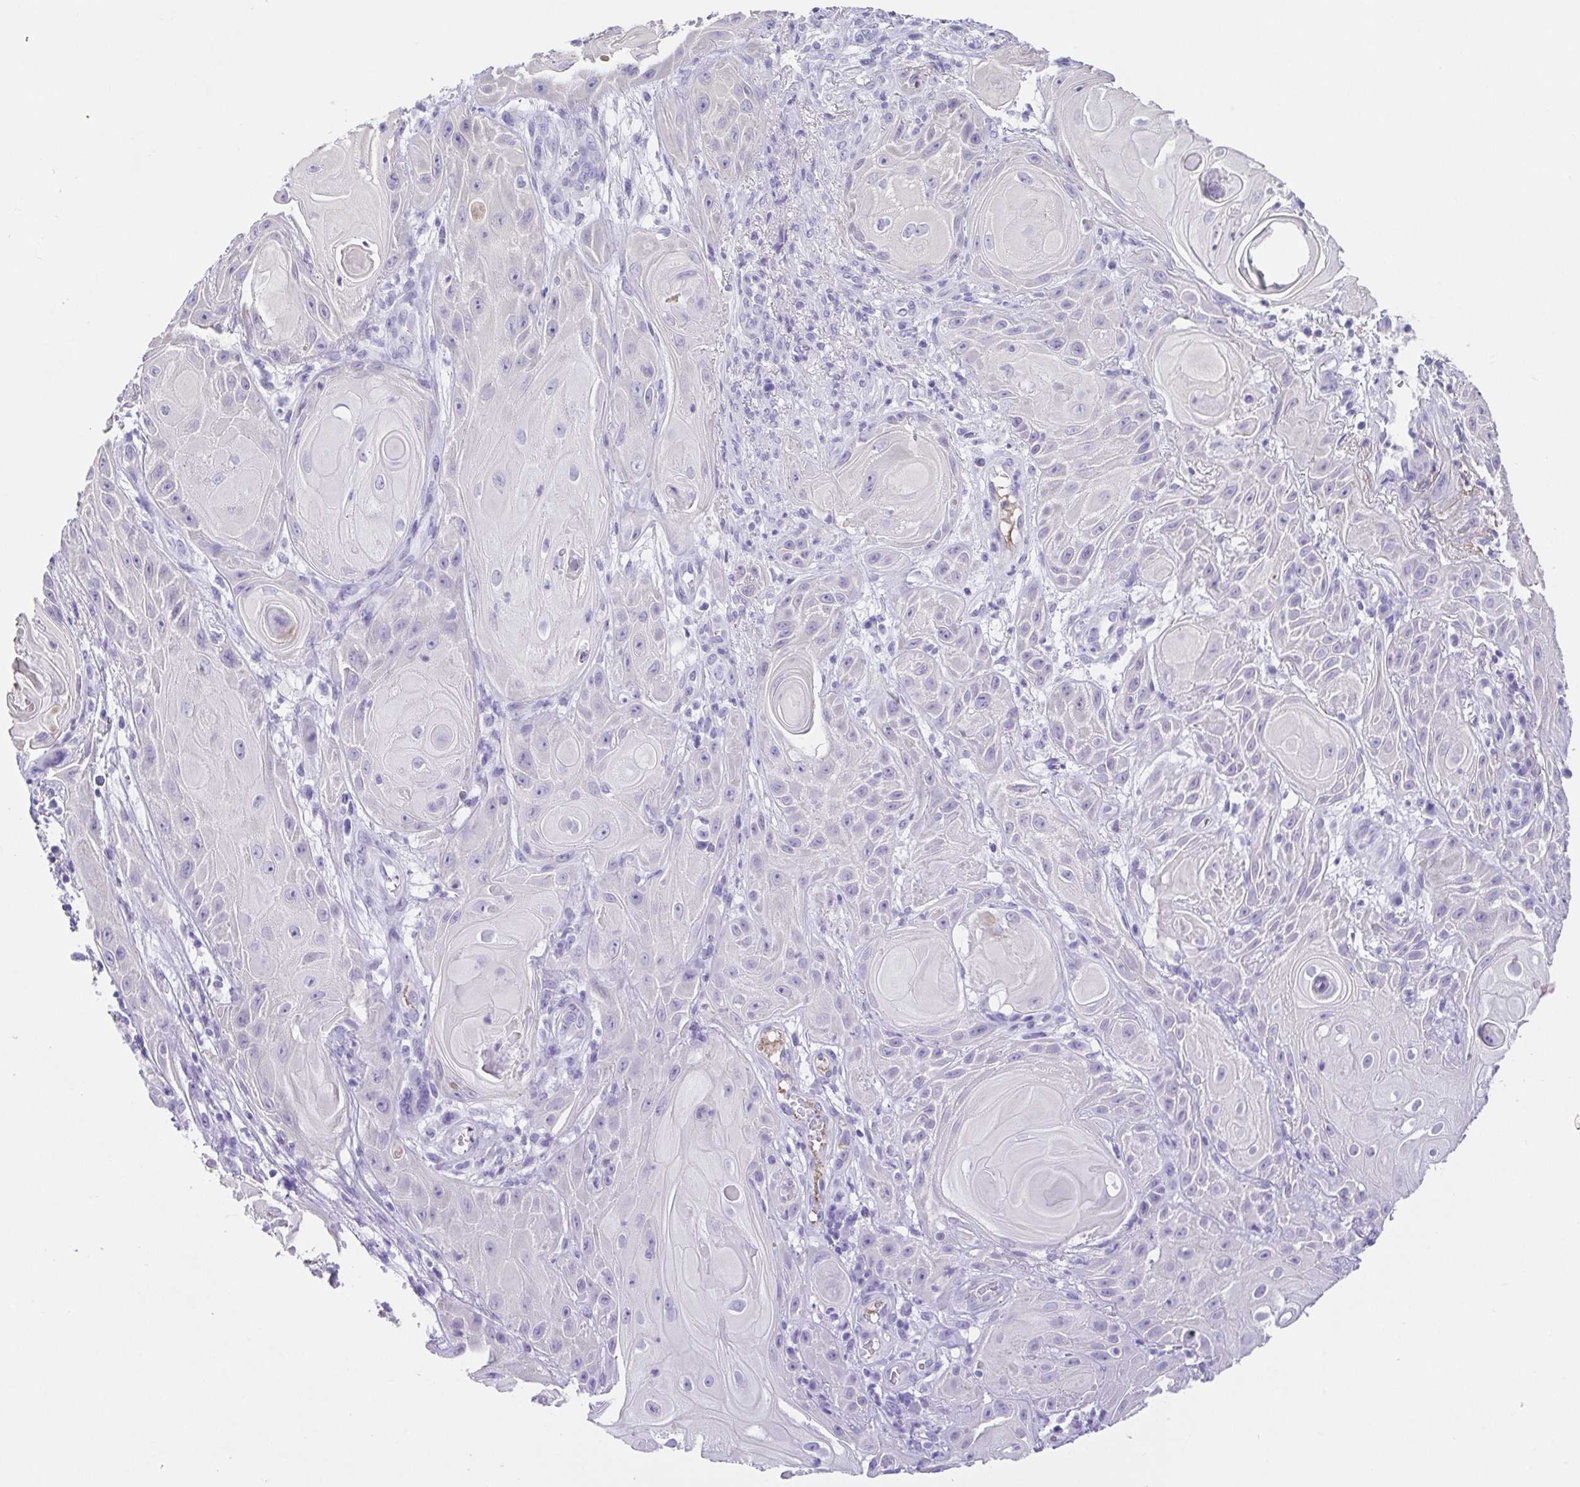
{"staining": {"intensity": "negative", "quantity": "none", "location": "none"}, "tissue": "skin cancer", "cell_type": "Tumor cells", "image_type": "cancer", "snomed": [{"axis": "morphology", "description": "Squamous cell carcinoma, NOS"}, {"axis": "topography", "description": "Skin"}], "caption": "A high-resolution micrograph shows immunohistochemistry staining of skin cancer, which displays no significant expression in tumor cells. (Stains: DAB (3,3'-diaminobenzidine) immunohistochemistry (IHC) with hematoxylin counter stain, Microscopy: brightfield microscopy at high magnification).", "gene": "SPATA4", "patient": {"sex": "male", "age": 62}}